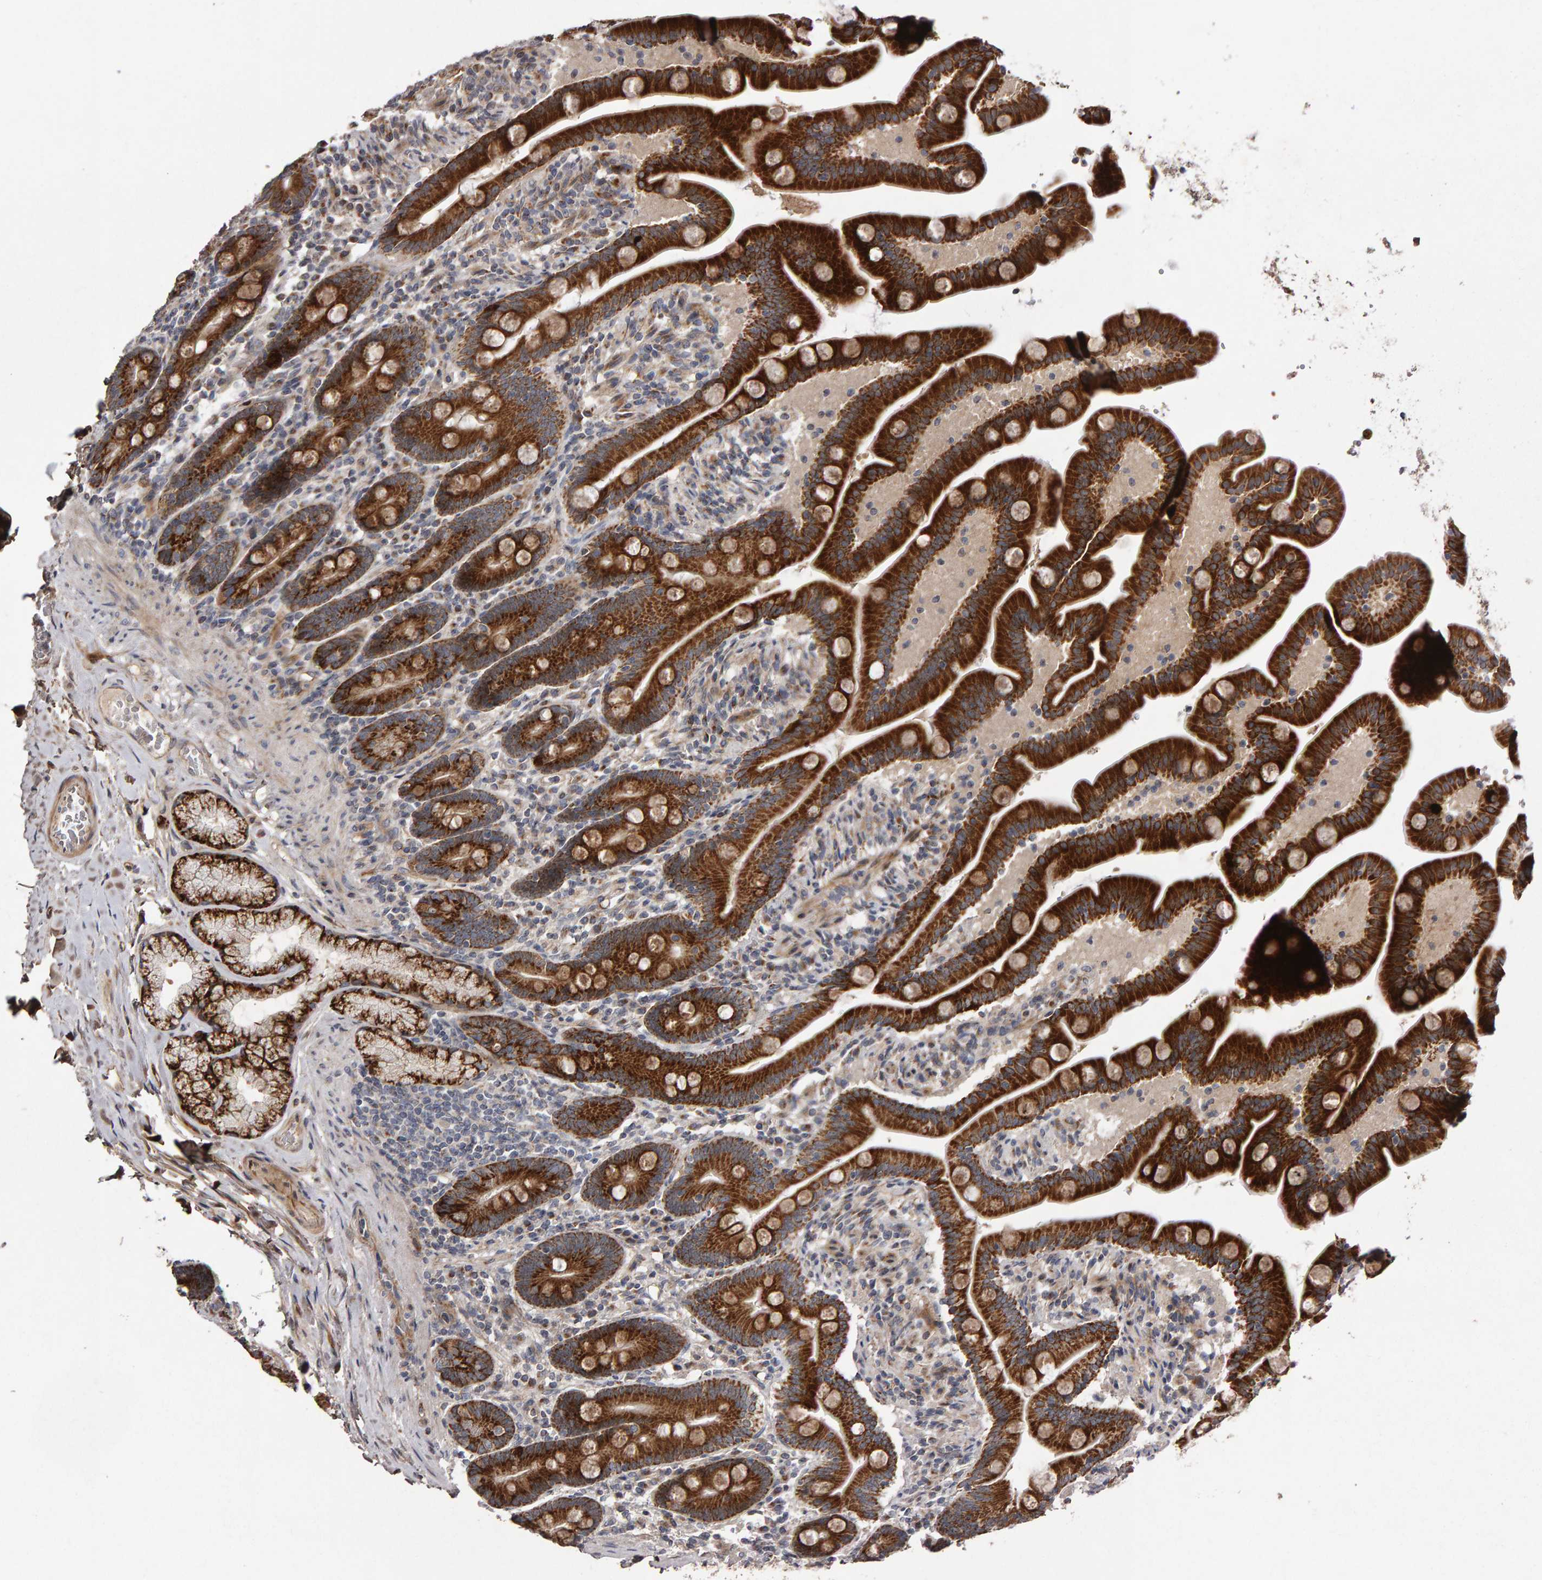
{"staining": {"intensity": "strong", "quantity": ">75%", "location": "cytoplasmic/membranous"}, "tissue": "duodenum", "cell_type": "Glandular cells", "image_type": "normal", "snomed": [{"axis": "morphology", "description": "Normal tissue, NOS"}, {"axis": "topography", "description": "Duodenum"}], "caption": "Unremarkable duodenum was stained to show a protein in brown. There is high levels of strong cytoplasmic/membranous expression in approximately >75% of glandular cells.", "gene": "CANT1", "patient": {"sex": "male", "age": 54}}